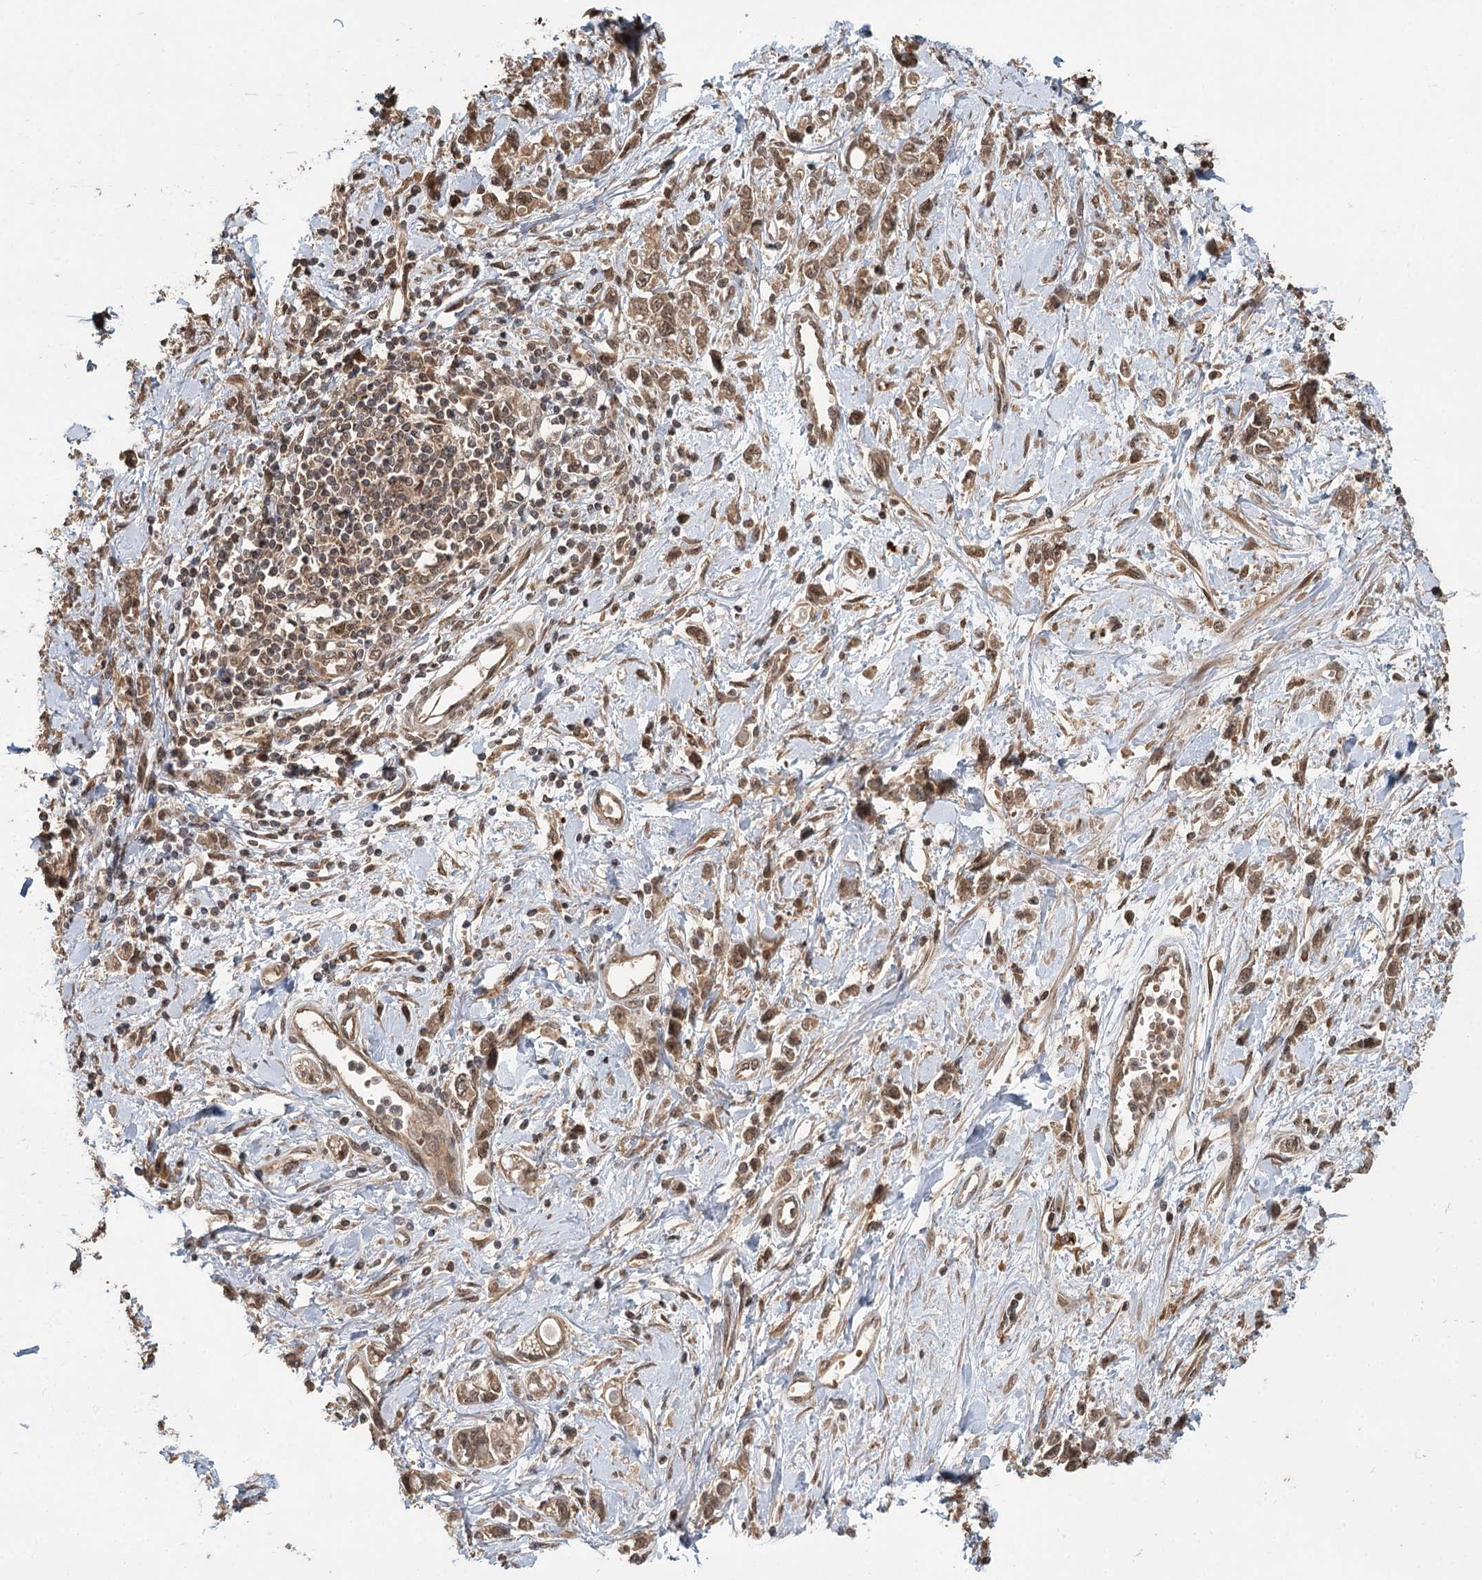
{"staining": {"intensity": "moderate", "quantity": ">75%", "location": "cytoplasmic/membranous,nuclear"}, "tissue": "stomach cancer", "cell_type": "Tumor cells", "image_type": "cancer", "snomed": [{"axis": "morphology", "description": "Adenocarcinoma, NOS"}, {"axis": "topography", "description": "Stomach"}], "caption": "Stomach cancer was stained to show a protein in brown. There is medium levels of moderate cytoplasmic/membranous and nuclear staining in approximately >75% of tumor cells. The staining was performed using DAB to visualize the protein expression in brown, while the nuclei were stained in blue with hematoxylin (Magnification: 20x).", "gene": "N6AMT1", "patient": {"sex": "female", "age": 76}}